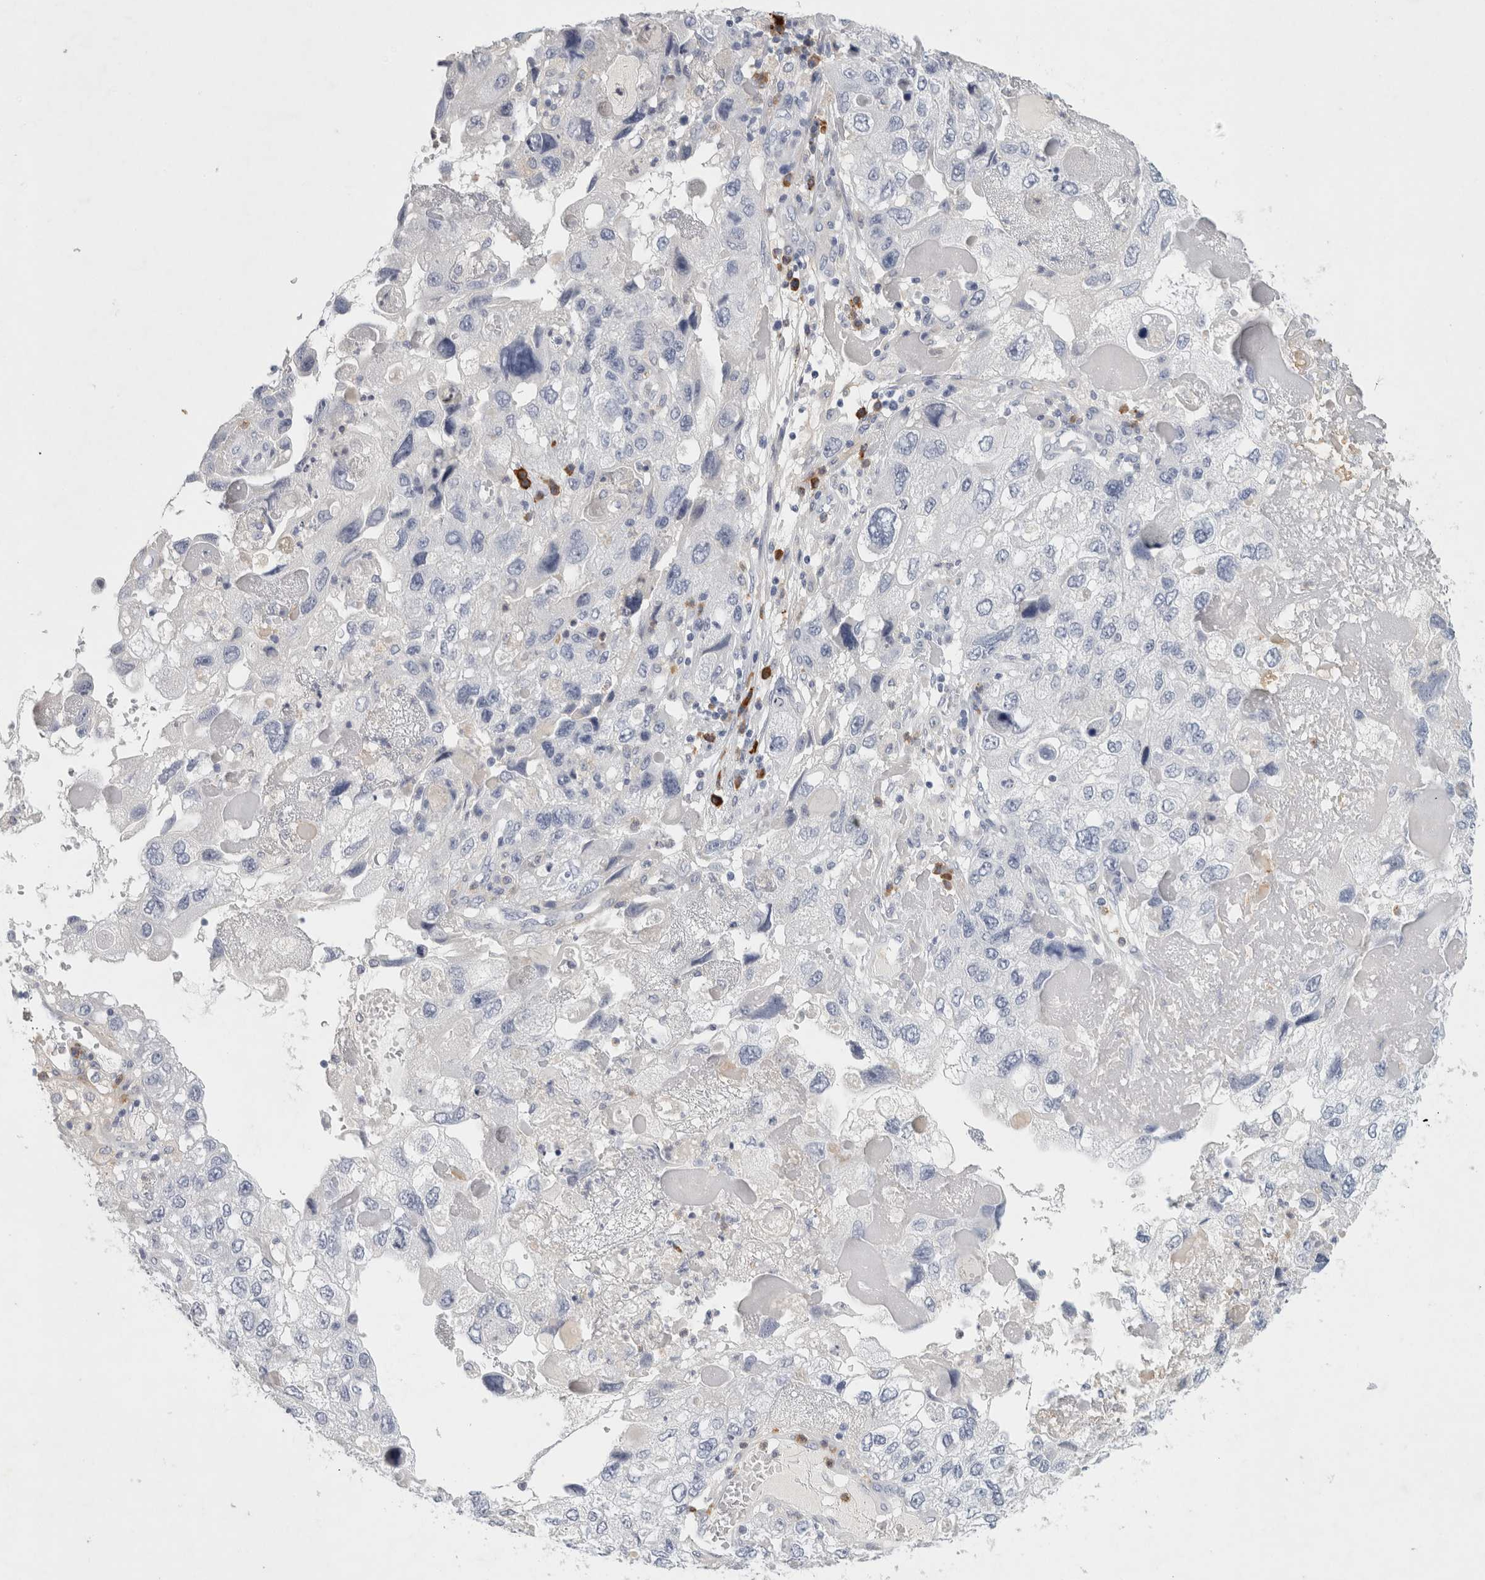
{"staining": {"intensity": "negative", "quantity": "none", "location": "none"}, "tissue": "endometrial cancer", "cell_type": "Tumor cells", "image_type": "cancer", "snomed": [{"axis": "morphology", "description": "Adenocarcinoma, NOS"}, {"axis": "topography", "description": "Endometrium"}], "caption": "Immunohistochemical staining of human endometrial cancer (adenocarcinoma) exhibits no significant expression in tumor cells.", "gene": "FGL2", "patient": {"sex": "female", "age": 49}}